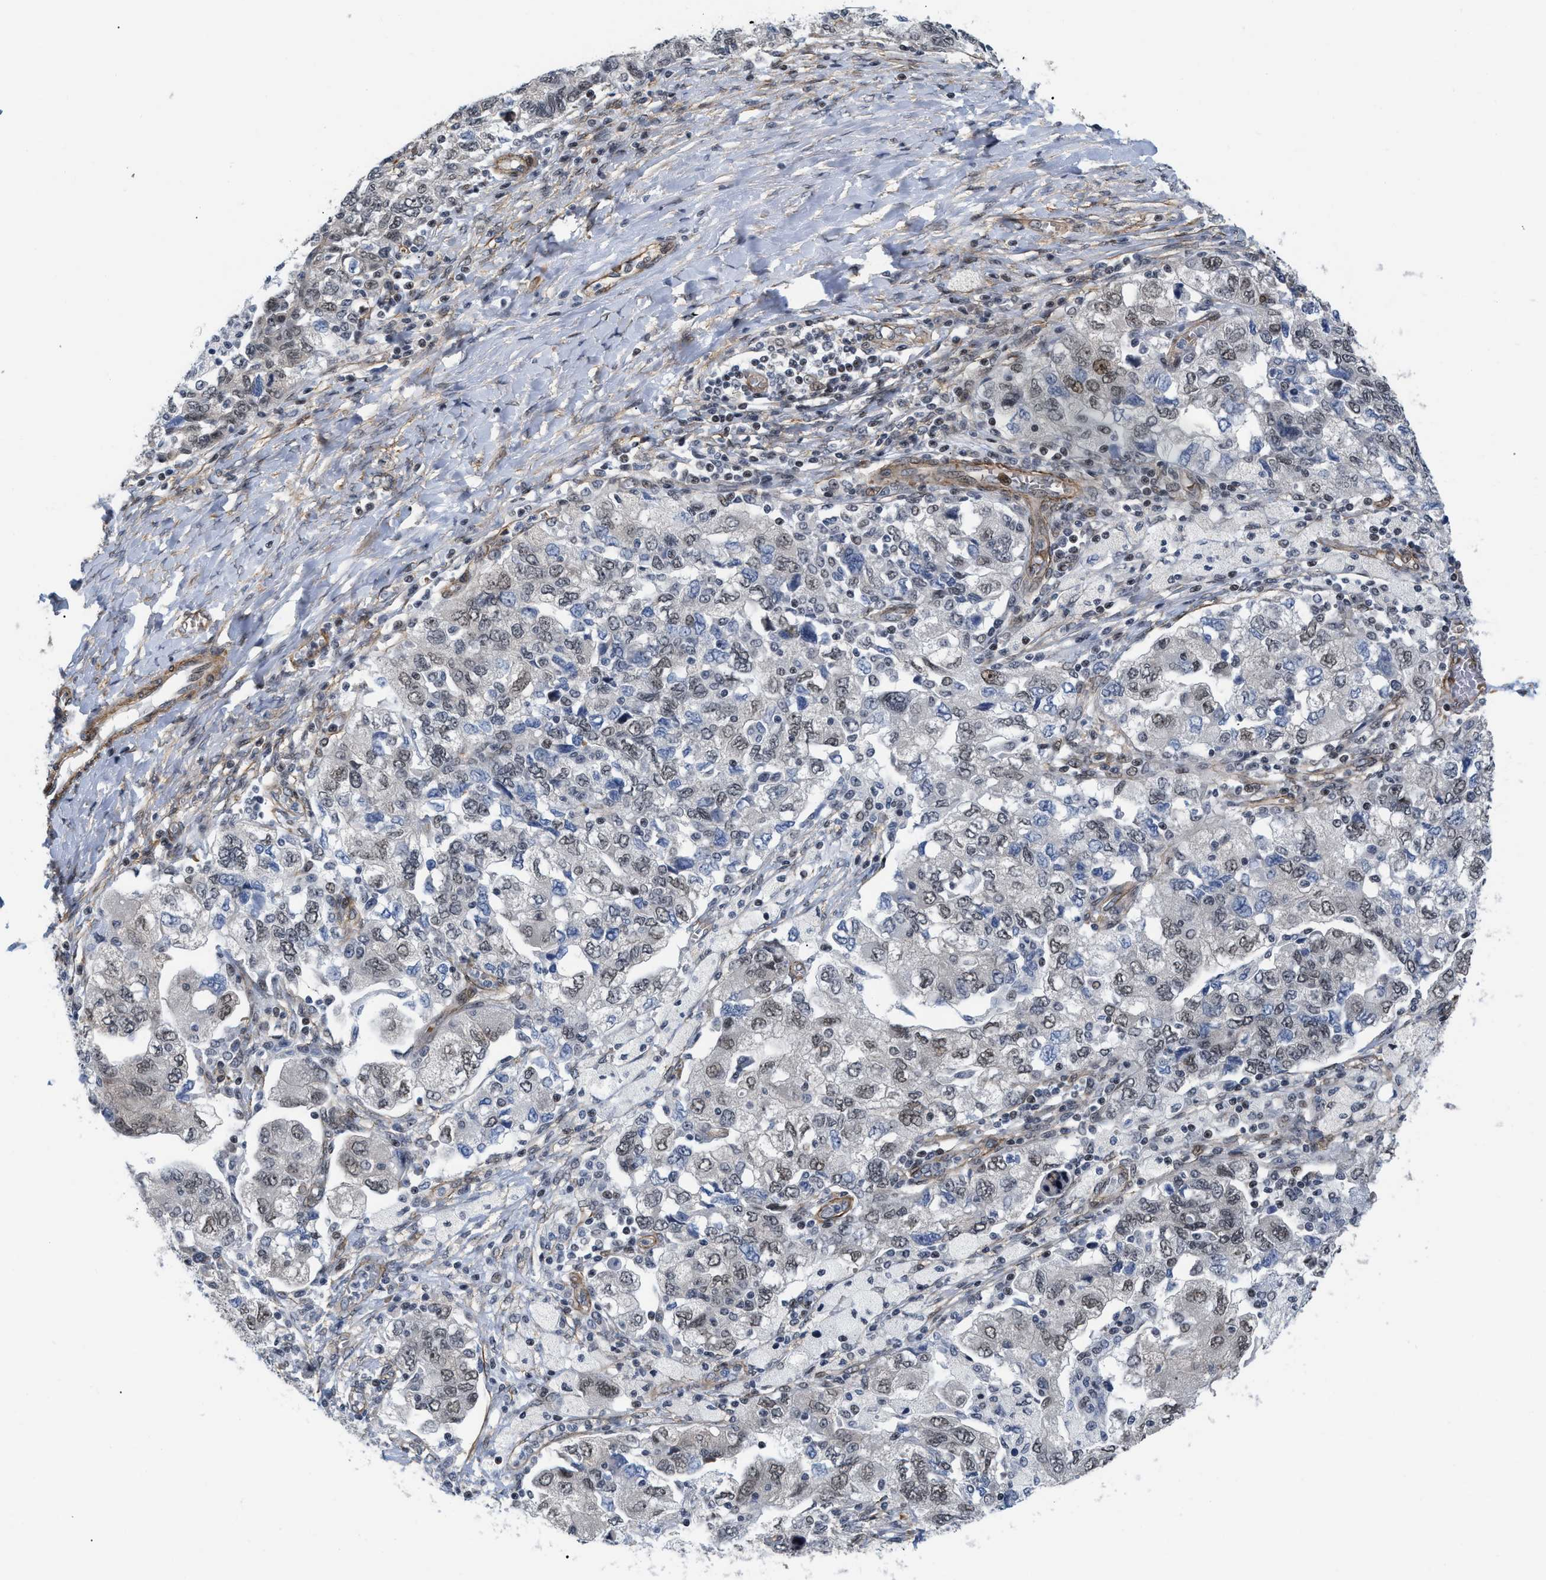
{"staining": {"intensity": "moderate", "quantity": "25%-75%", "location": "cytoplasmic/membranous"}, "tissue": "ovarian cancer", "cell_type": "Tumor cells", "image_type": "cancer", "snomed": [{"axis": "morphology", "description": "Carcinoma, NOS"}, {"axis": "morphology", "description": "Cystadenocarcinoma, serous, NOS"}, {"axis": "topography", "description": "Ovary"}], "caption": "Immunohistochemistry (DAB (3,3'-diaminobenzidine)) staining of human ovarian cancer exhibits moderate cytoplasmic/membranous protein staining in approximately 25%-75% of tumor cells.", "gene": "GPRASP2", "patient": {"sex": "female", "age": 69}}